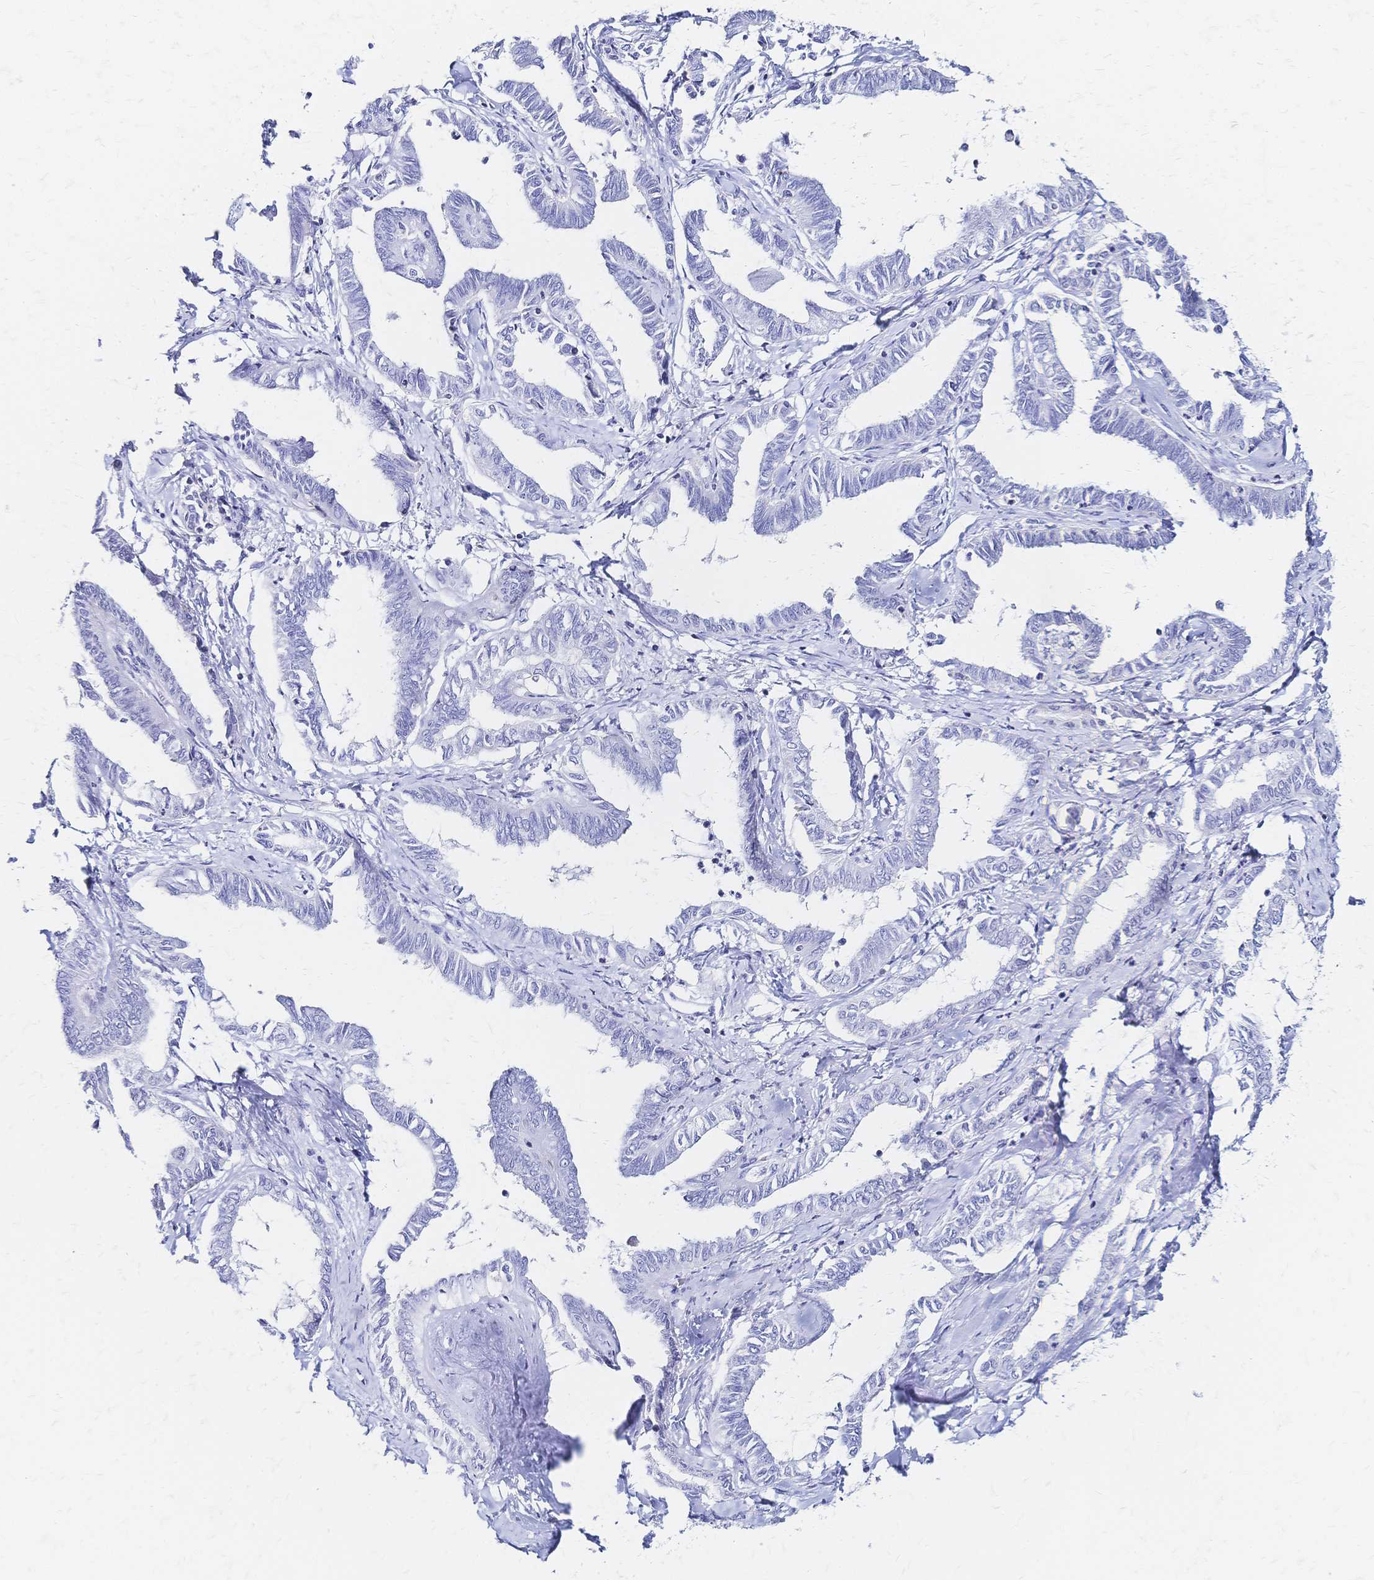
{"staining": {"intensity": "negative", "quantity": "none", "location": "none"}, "tissue": "ovarian cancer", "cell_type": "Tumor cells", "image_type": "cancer", "snomed": [{"axis": "morphology", "description": "Carcinoma, endometroid"}, {"axis": "topography", "description": "Ovary"}], "caption": "Immunohistochemistry of ovarian cancer (endometroid carcinoma) exhibits no positivity in tumor cells.", "gene": "SLC5A1", "patient": {"sex": "female", "age": 70}}